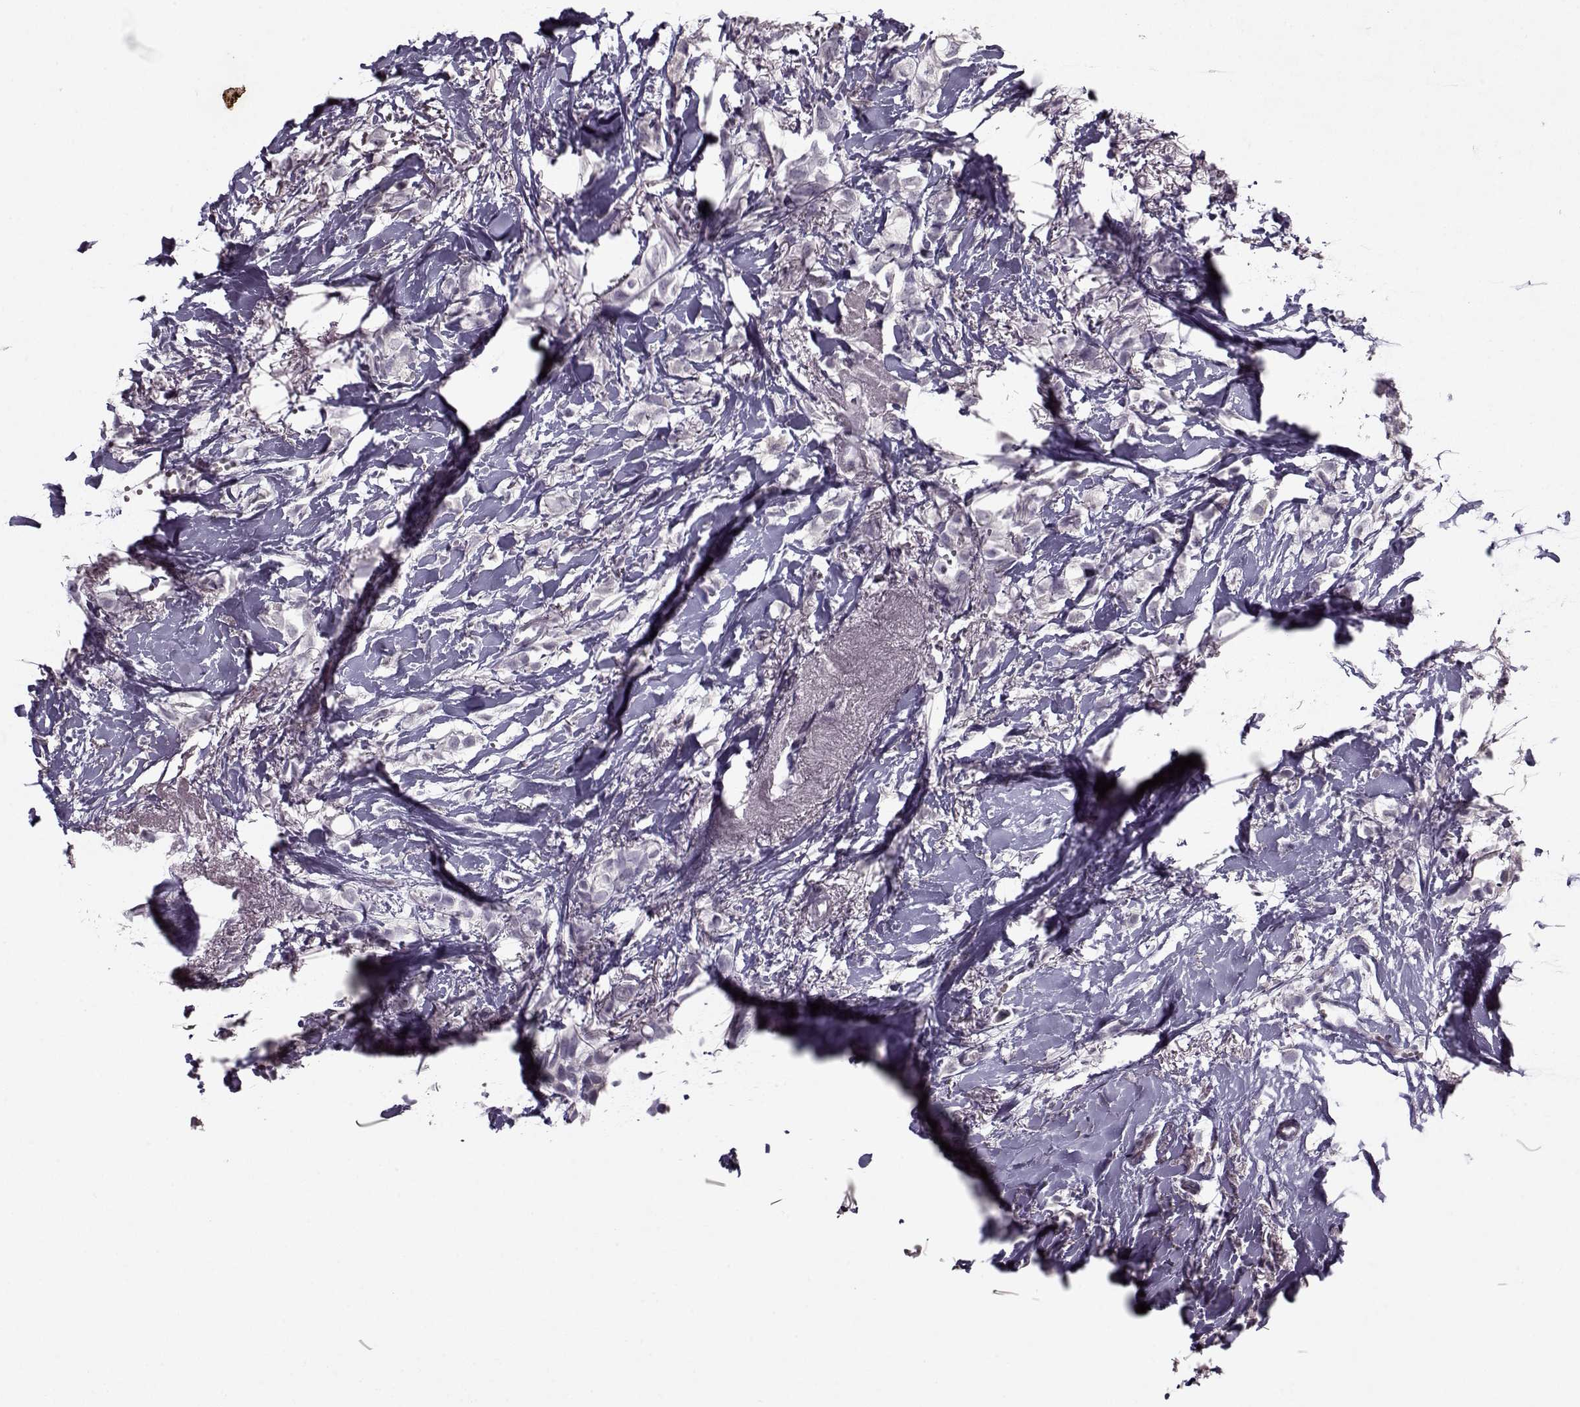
{"staining": {"intensity": "negative", "quantity": "none", "location": "none"}, "tissue": "breast cancer", "cell_type": "Tumor cells", "image_type": "cancer", "snomed": [{"axis": "morphology", "description": "Duct carcinoma"}, {"axis": "topography", "description": "Breast"}], "caption": "DAB (3,3'-diaminobenzidine) immunohistochemical staining of breast intraductal carcinoma shows no significant staining in tumor cells.", "gene": "KRT9", "patient": {"sex": "female", "age": 85}}